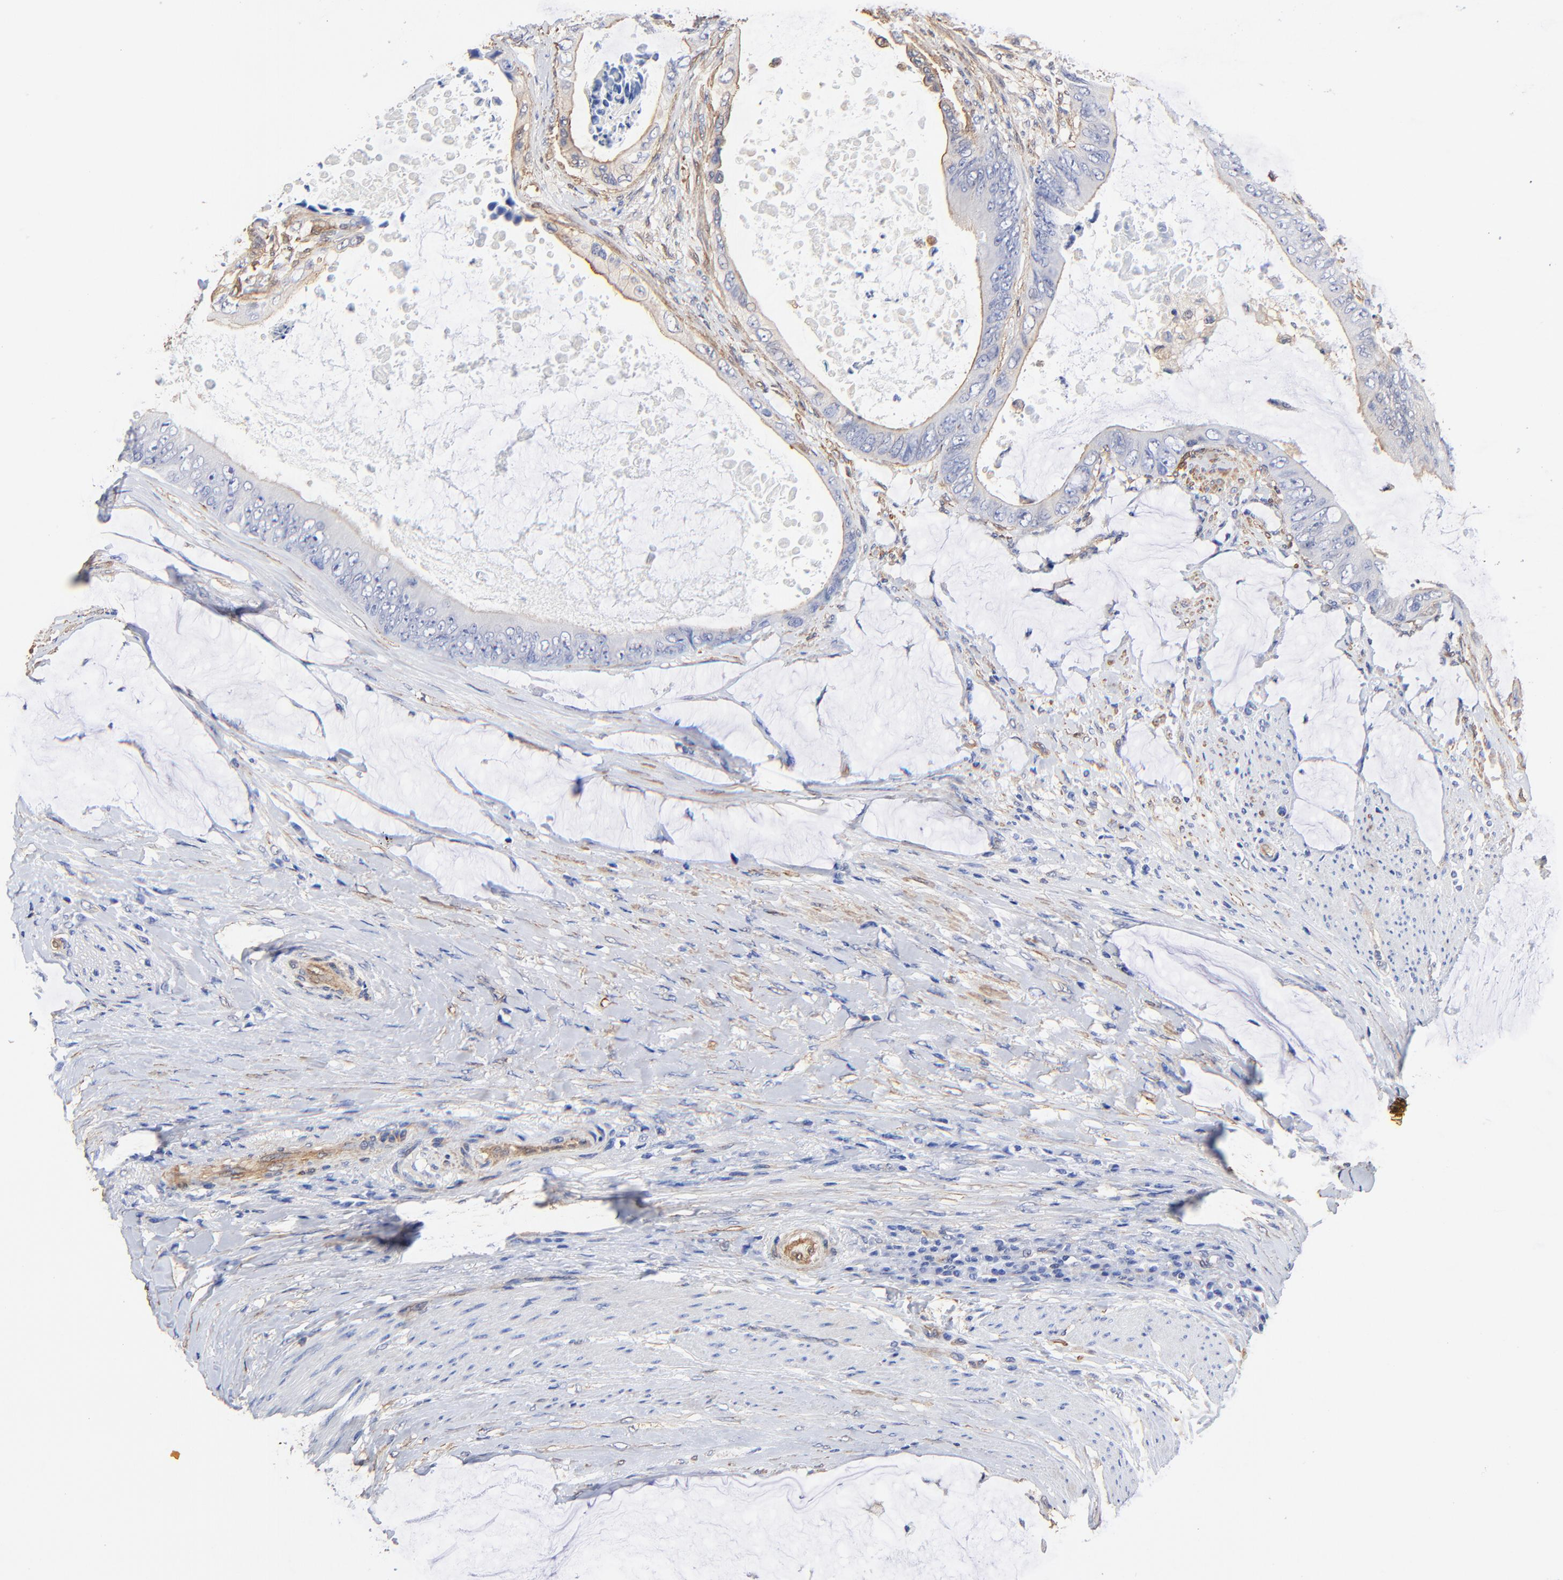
{"staining": {"intensity": "negative", "quantity": "none", "location": "none"}, "tissue": "colorectal cancer", "cell_type": "Tumor cells", "image_type": "cancer", "snomed": [{"axis": "morphology", "description": "Normal tissue, NOS"}, {"axis": "morphology", "description": "Adenocarcinoma, NOS"}, {"axis": "topography", "description": "Rectum"}, {"axis": "topography", "description": "Peripheral nerve tissue"}], "caption": "Photomicrograph shows no protein positivity in tumor cells of colorectal adenocarcinoma tissue. The staining is performed using DAB (3,3'-diaminobenzidine) brown chromogen with nuclei counter-stained in using hematoxylin.", "gene": "TAGLN2", "patient": {"sex": "female", "age": 77}}